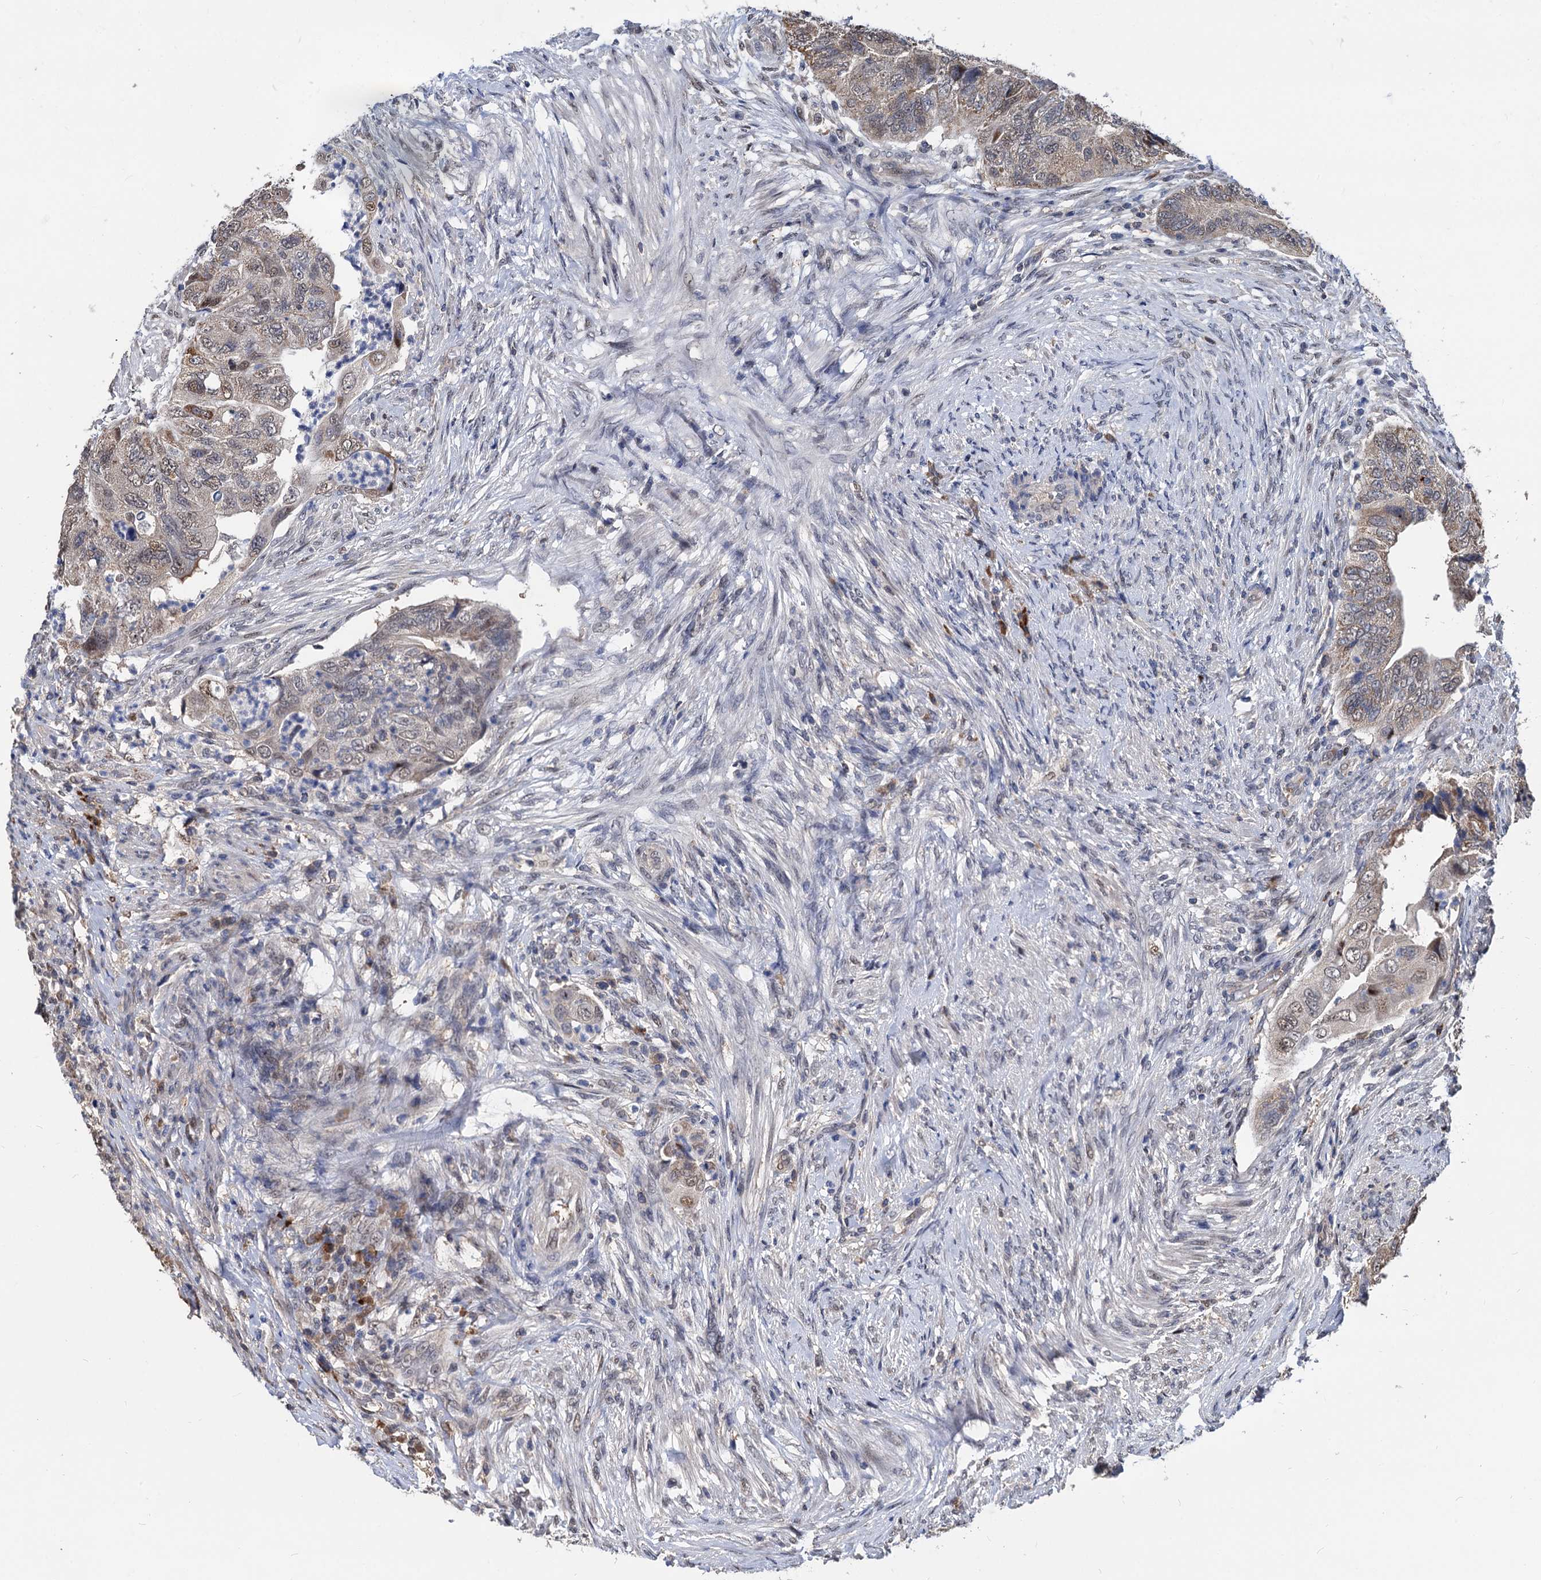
{"staining": {"intensity": "weak", "quantity": "25%-75%", "location": "nuclear"}, "tissue": "colorectal cancer", "cell_type": "Tumor cells", "image_type": "cancer", "snomed": [{"axis": "morphology", "description": "Adenocarcinoma, NOS"}, {"axis": "topography", "description": "Rectum"}], "caption": "A brown stain highlights weak nuclear expression of a protein in human colorectal cancer tumor cells. The staining was performed using DAB (3,3'-diaminobenzidine) to visualize the protein expression in brown, while the nuclei were stained in blue with hematoxylin (Magnification: 20x).", "gene": "PSMD4", "patient": {"sex": "male", "age": 63}}